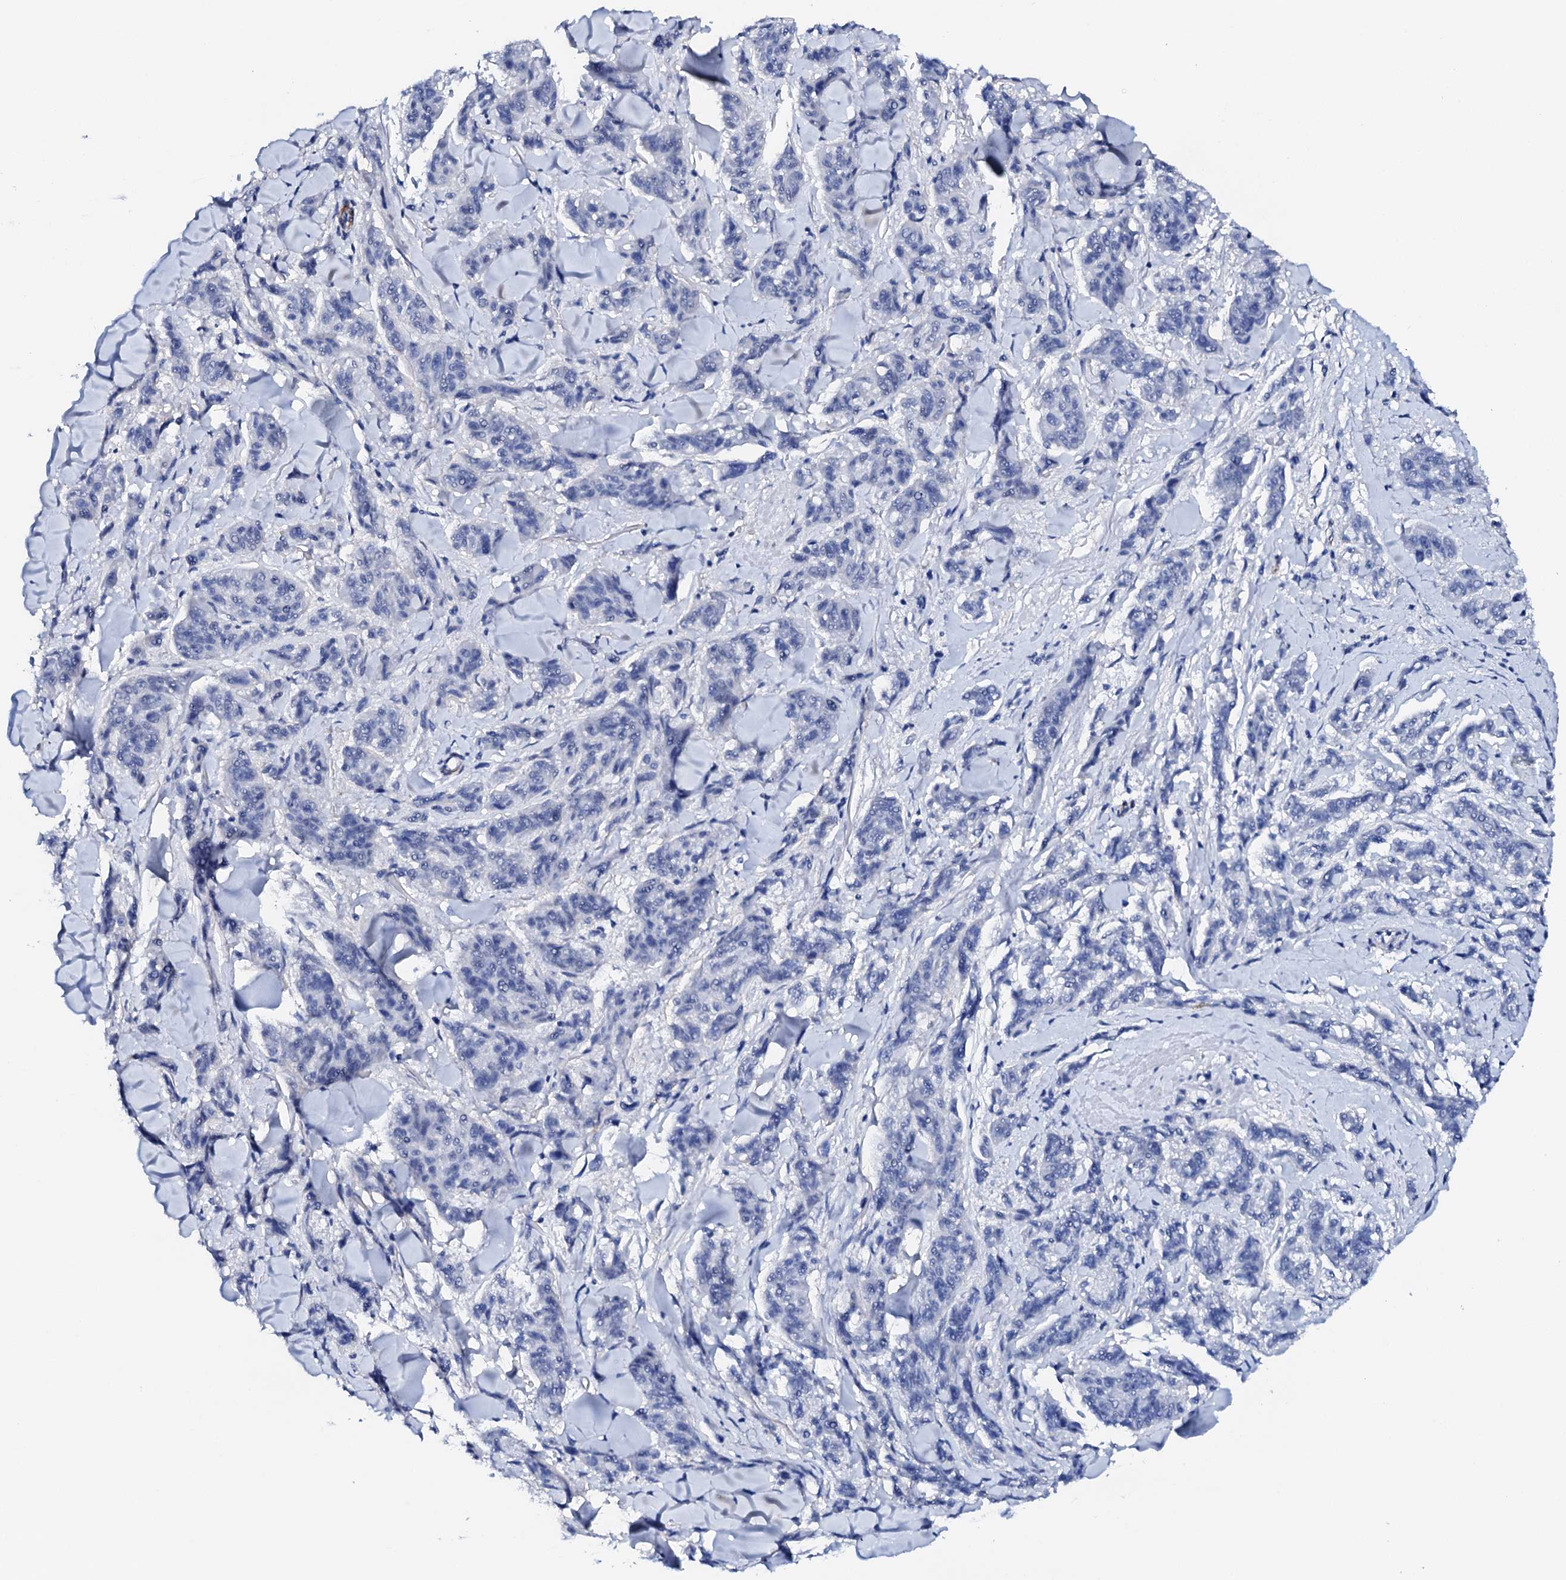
{"staining": {"intensity": "negative", "quantity": "none", "location": "none"}, "tissue": "melanoma", "cell_type": "Tumor cells", "image_type": "cancer", "snomed": [{"axis": "morphology", "description": "Malignant melanoma, NOS"}, {"axis": "topography", "description": "Skin"}], "caption": "Protein analysis of melanoma exhibits no significant positivity in tumor cells. Nuclei are stained in blue.", "gene": "NRIP2", "patient": {"sex": "male", "age": 53}}